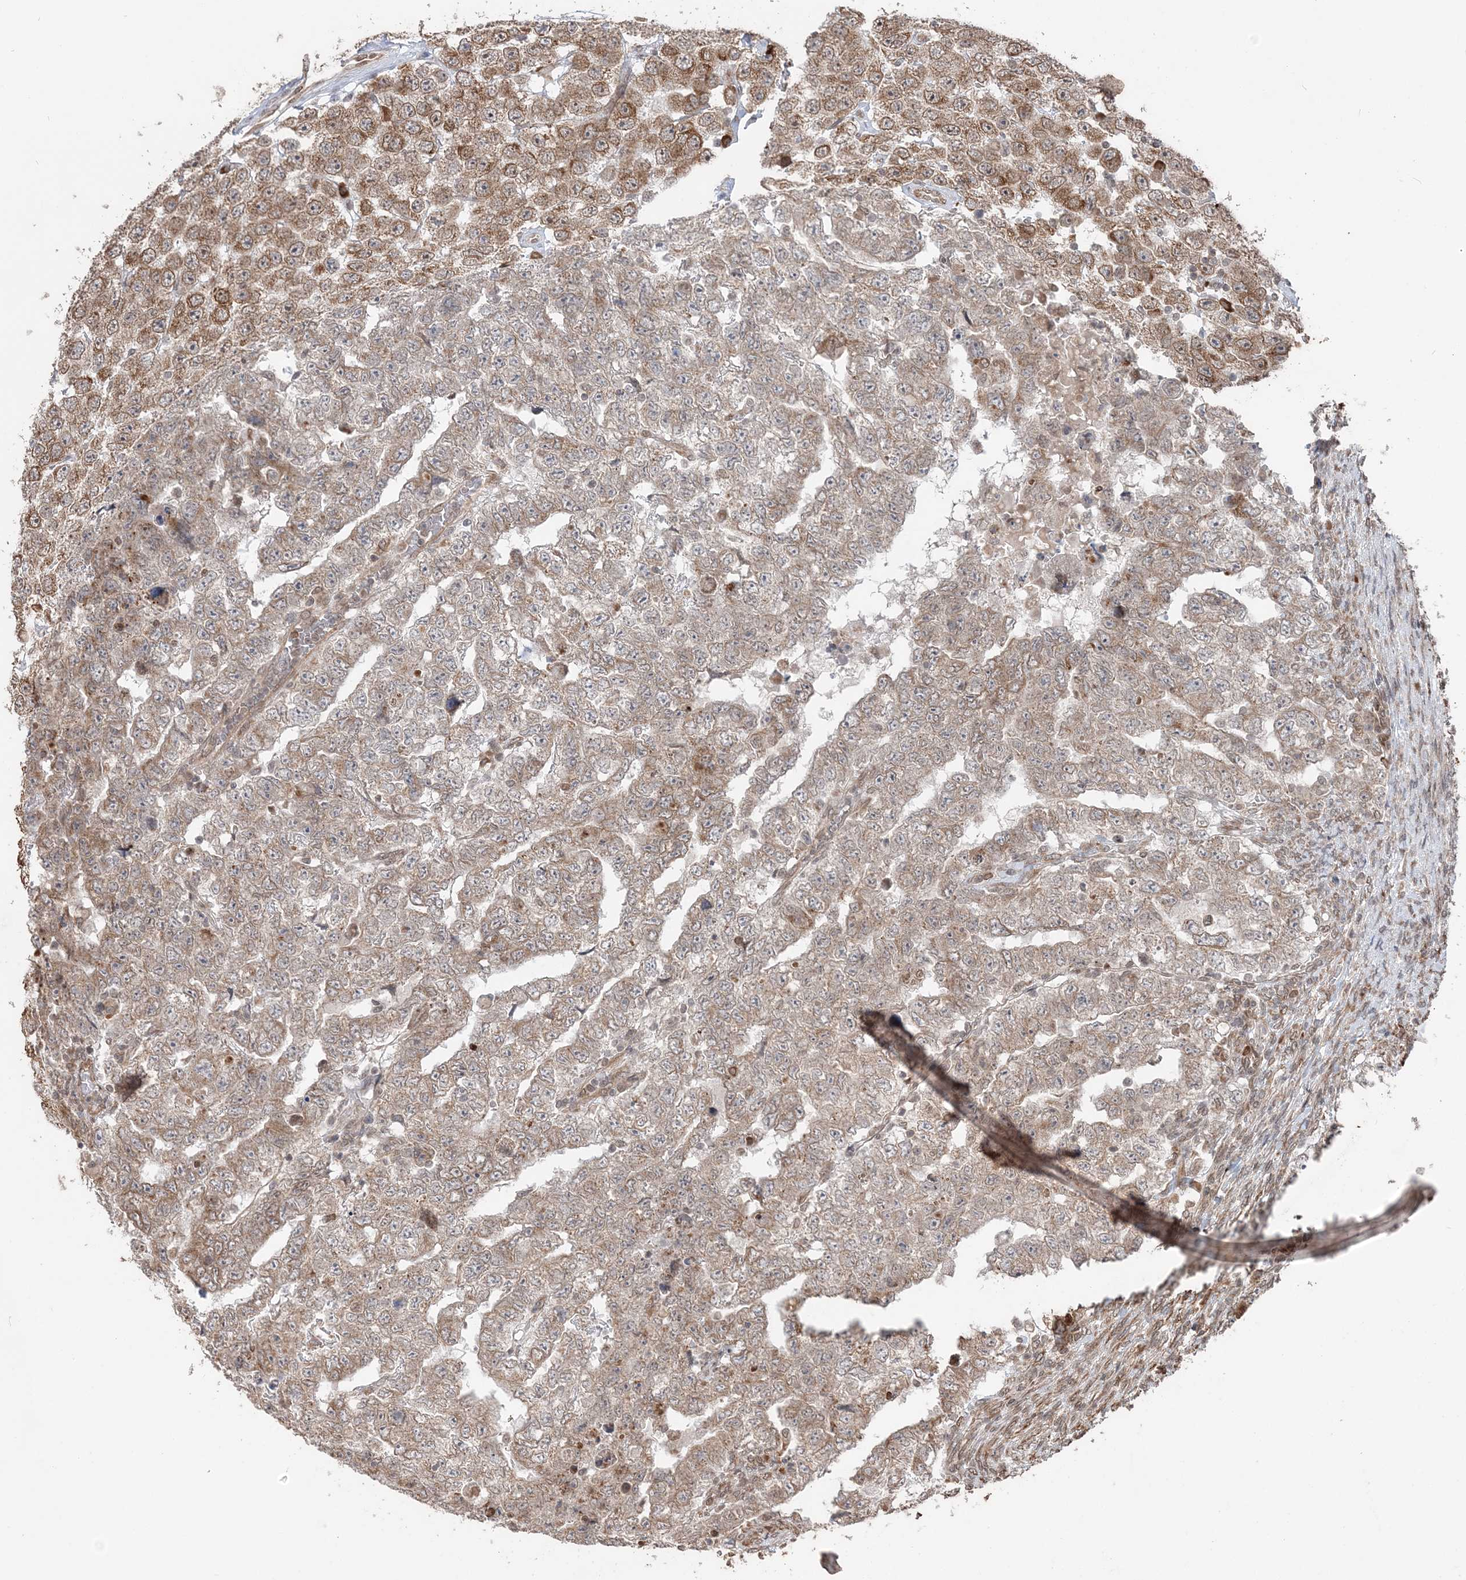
{"staining": {"intensity": "moderate", "quantity": "25%-75%", "location": "cytoplasmic/membranous"}, "tissue": "testis cancer", "cell_type": "Tumor cells", "image_type": "cancer", "snomed": [{"axis": "morphology", "description": "Carcinoma, Embryonal, NOS"}, {"axis": "topography", "description": "Testis"}], "caption": "Immunohistochemistry (DAB (3,3'-diaminobenzidine)) staining of human testis cancer (embryonal carcinoma) displays moderate cytoplasmic/membranous protein positivity in about 25%-75% of tumor cells.", "gene": "TMED10", "patient": {"sex": "male", "age": 45}}